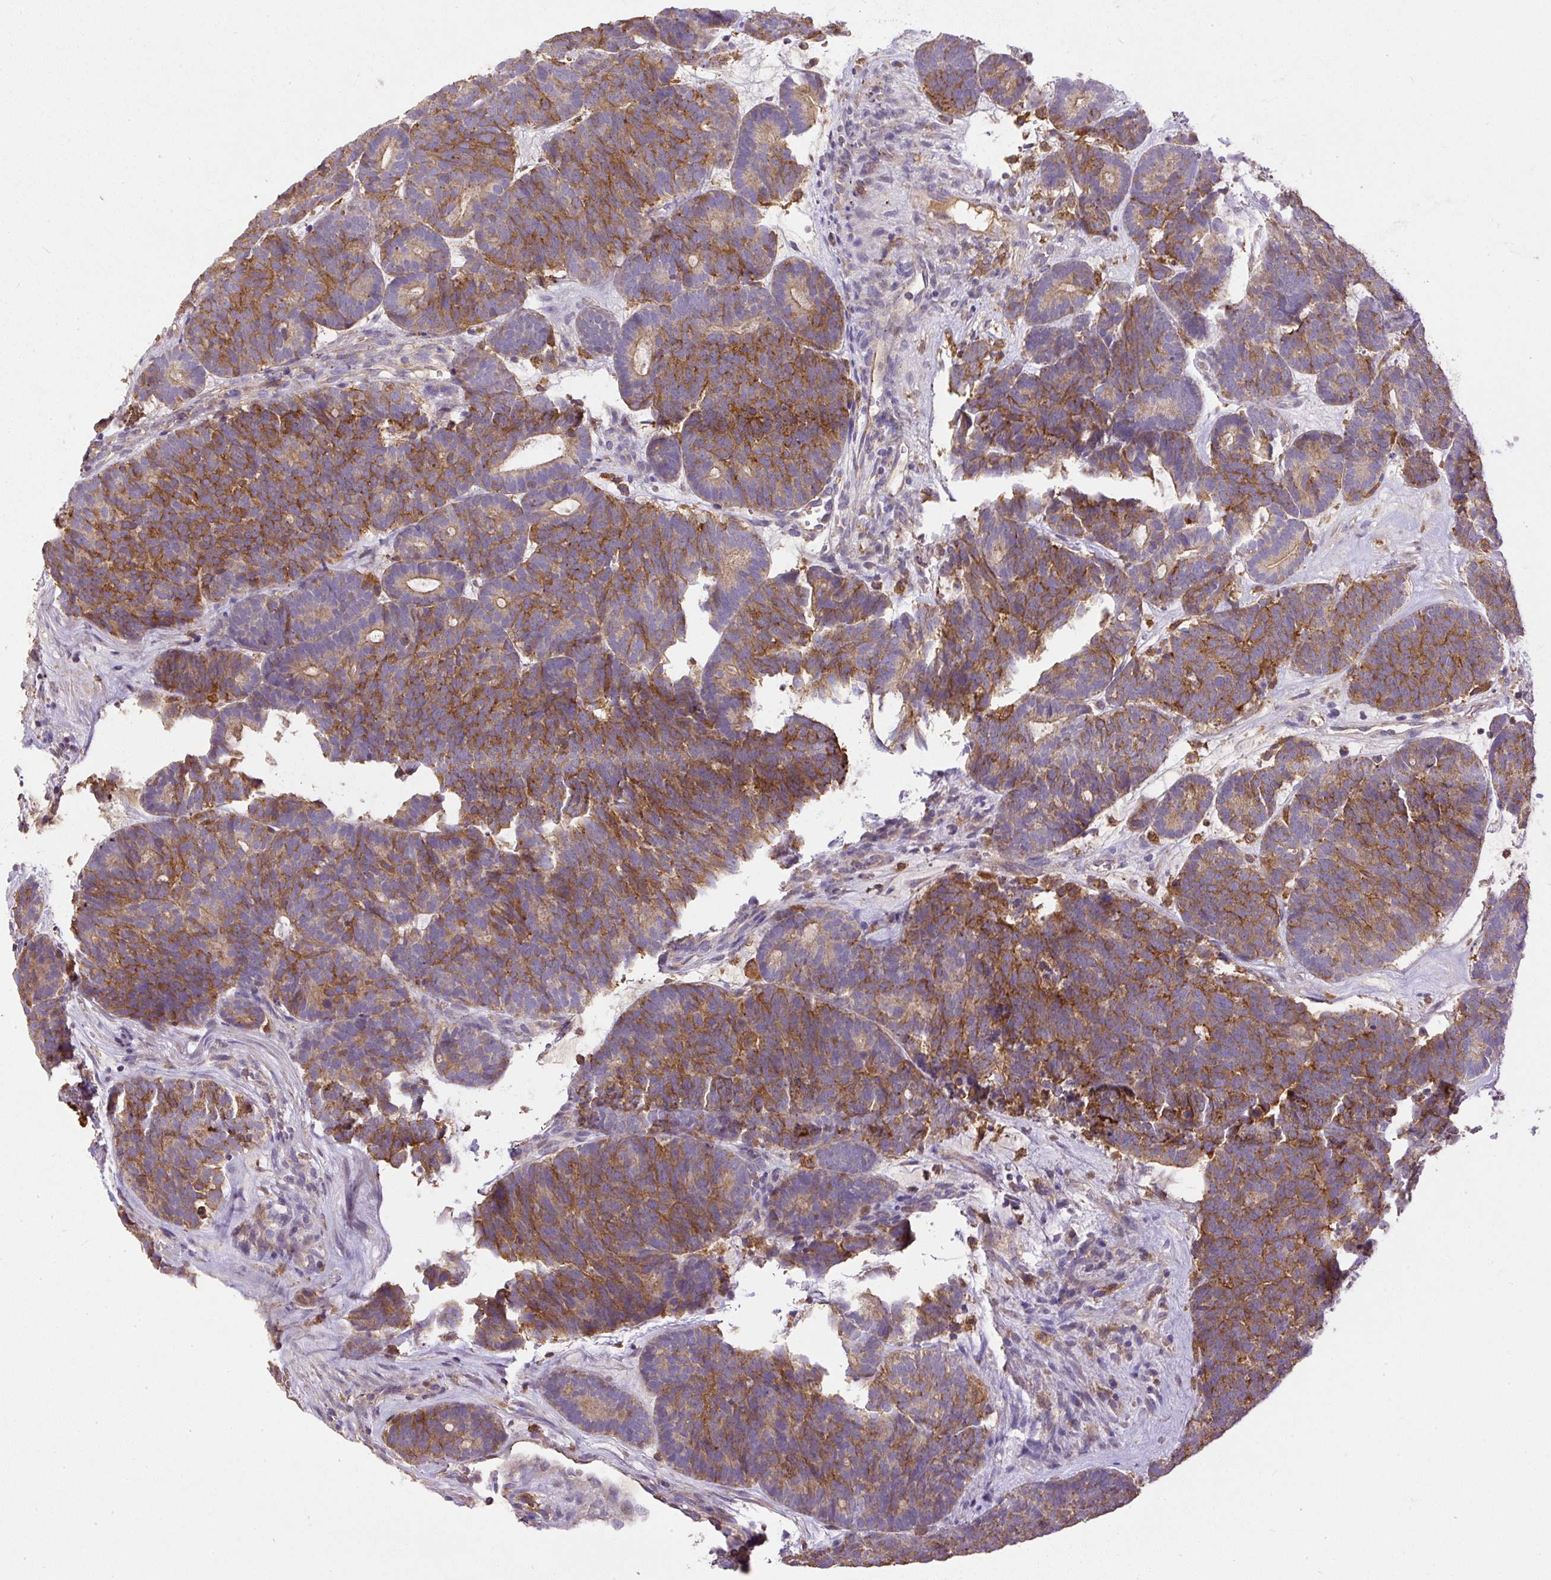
{"staining": {"intensity": "moderate", "quantity": ">75%", "location": "cytoplasmic/membranous"}, "tissue": "head and neck cancer", "cell_type": "Tumor cells", "image_type": "cancer", "snomed": [{"axis": "morphology", "description": "Adenocarcinoma, NOS"}, {"axis": "topography", "description": "Head-Neck"}], "caption": "Immunohistochemical staining of head and neck cancer displays moderate cytoplasmic/membranous protein expression in approximately >75% of tumor cells.", "gene": "DAPK1", "patient": {"sex": "female", "age": 81}}